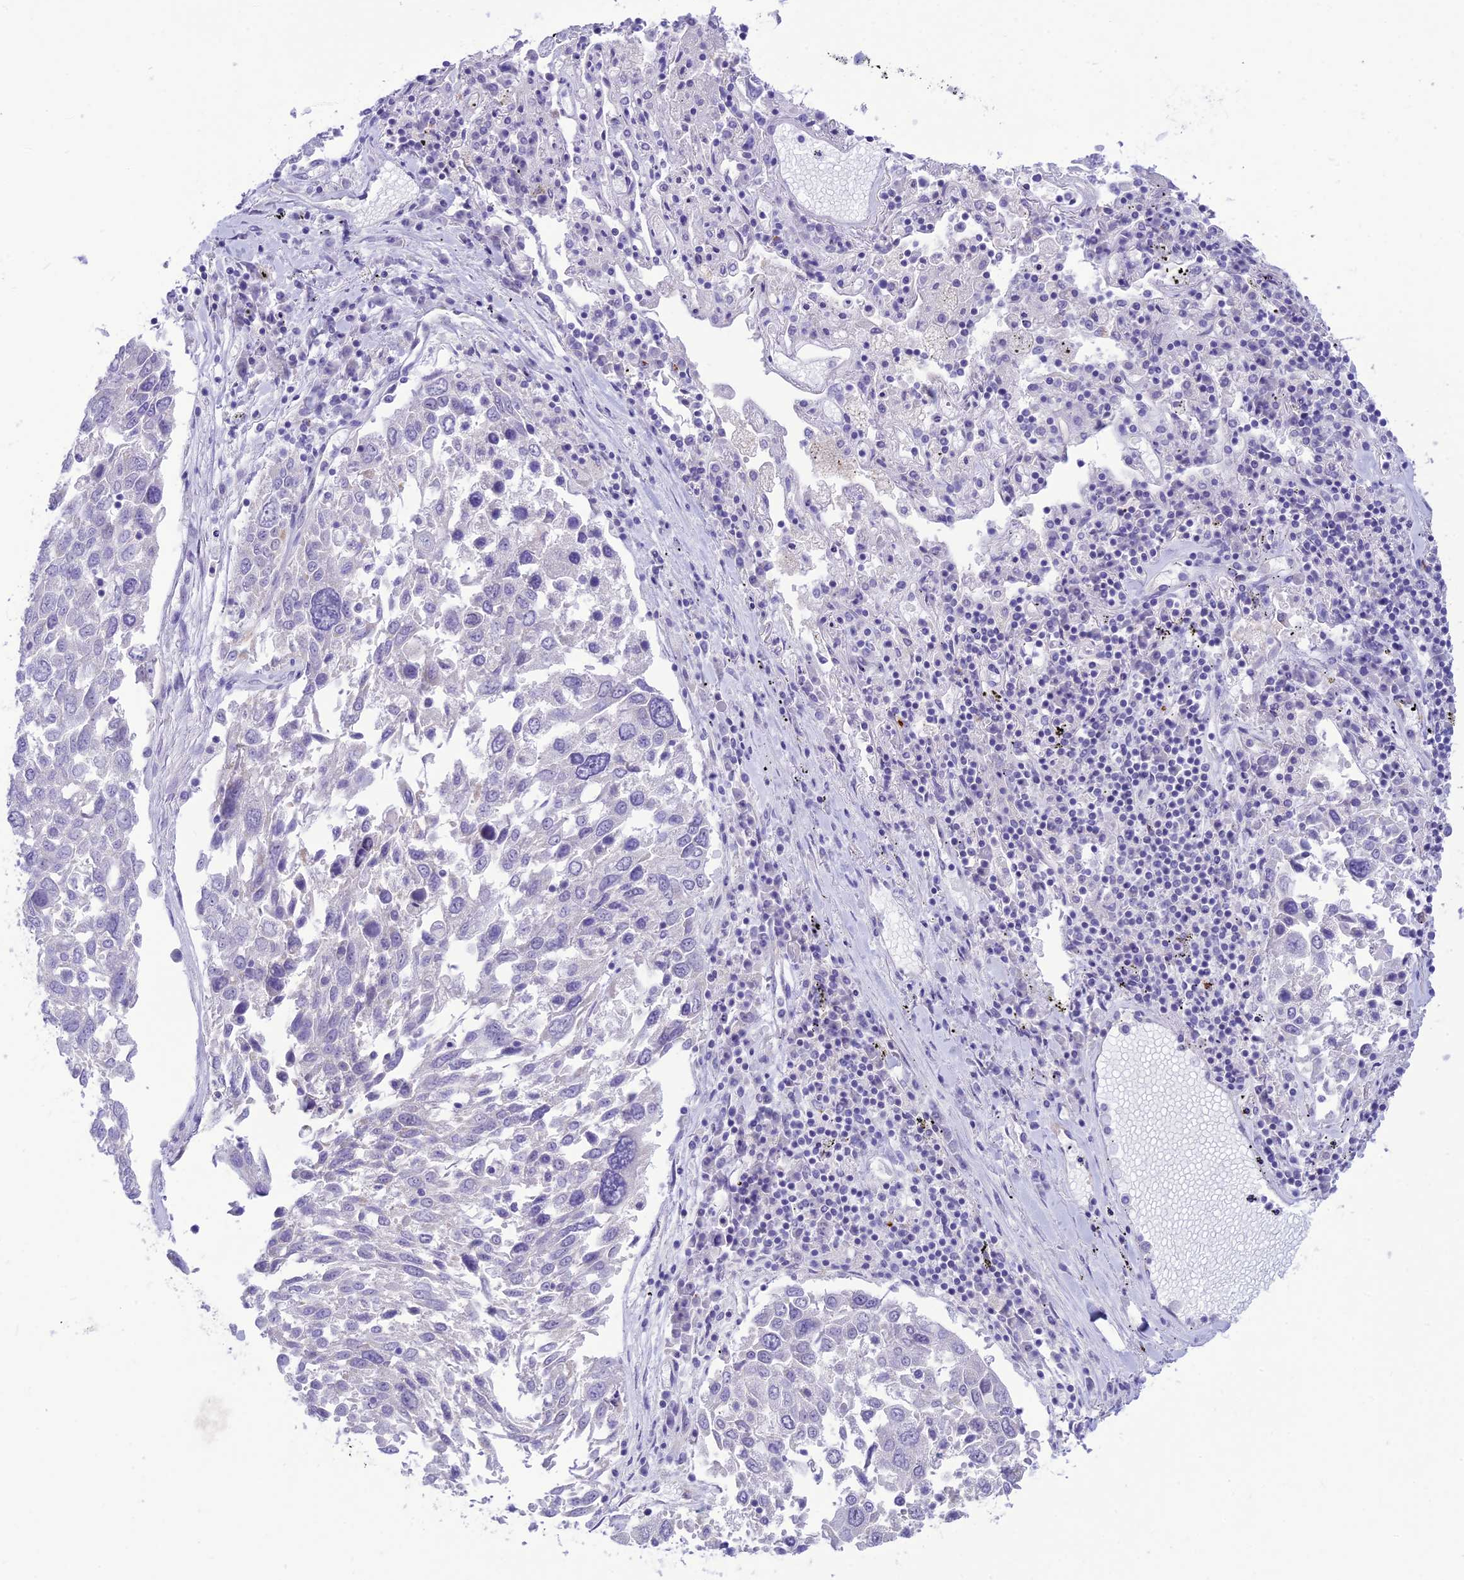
{"staining": {"intensity": "negative", "quantity": "none", "location": "none"}, "tissue": "lung cancer", "cell_type": "Tumor cells", "image_type": "cancer", "snomed": [{"axis": "morphology", "description": "Squamous cell carcinoma, NOS"}, {"axis": "topography", "description": "Lung"}], "caption": "Tumor cells show no significant protein staining in lung cancer (squamous cell carcinoma).", "gene": "DHDH", "patient": {"sex": "male", "age": 65}}